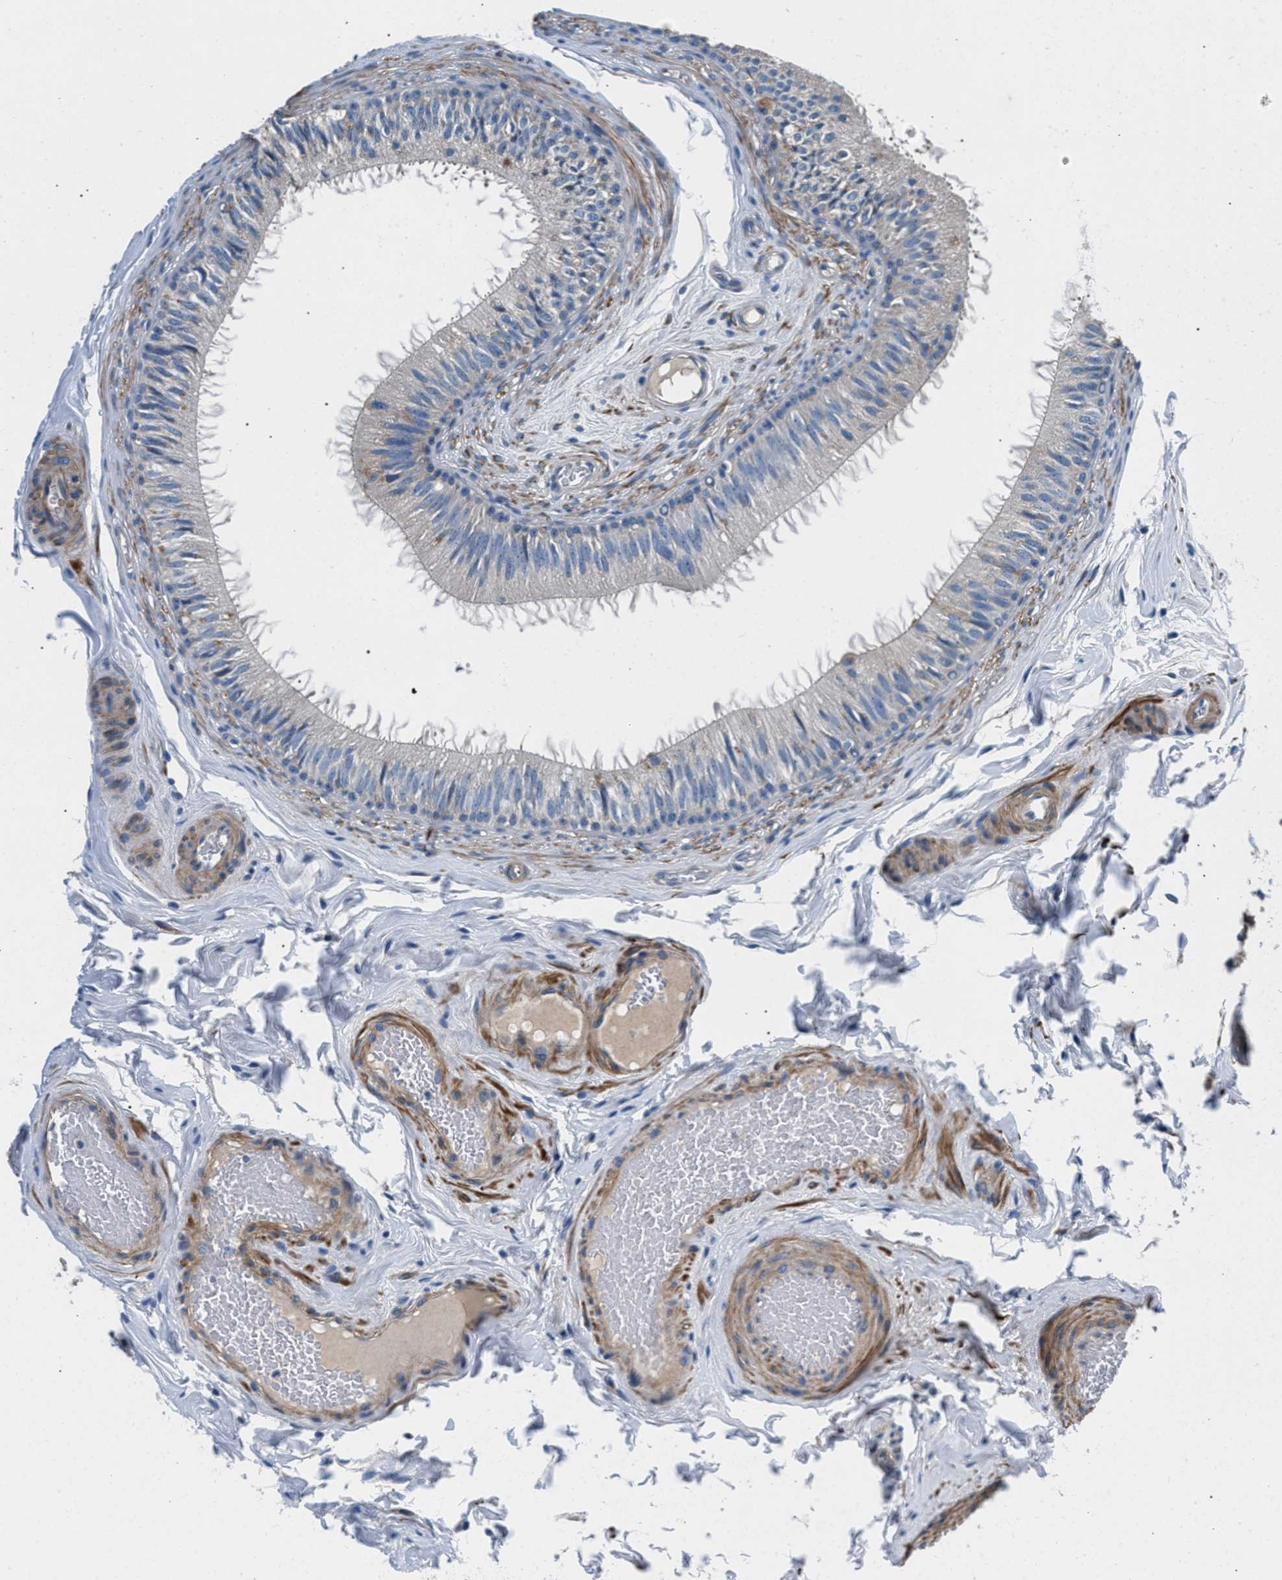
{"staining": {"intensity": "negative", "quantity": "none", "location": "none"}, "tissue": "epididymis", "cell_type": "Glandular cells", "image_type": "normal", "snomed": [{"axis": "morphology", "description": "Normal tissue, NOS"}, {"axis": "topography", "description": "Testis"}, {"axis": "topography", "description": "Epididymis"}], "caption": "IHC of normal epididymis displays no expression in glandular cells. The staining is performed using DAB (3,3'-diaminobenzidine) brown chromogen with nuclei counter-stained in using hematoxylin.", "gene": "CDRT4", "patient": {"sex": "male", "age": 36}}